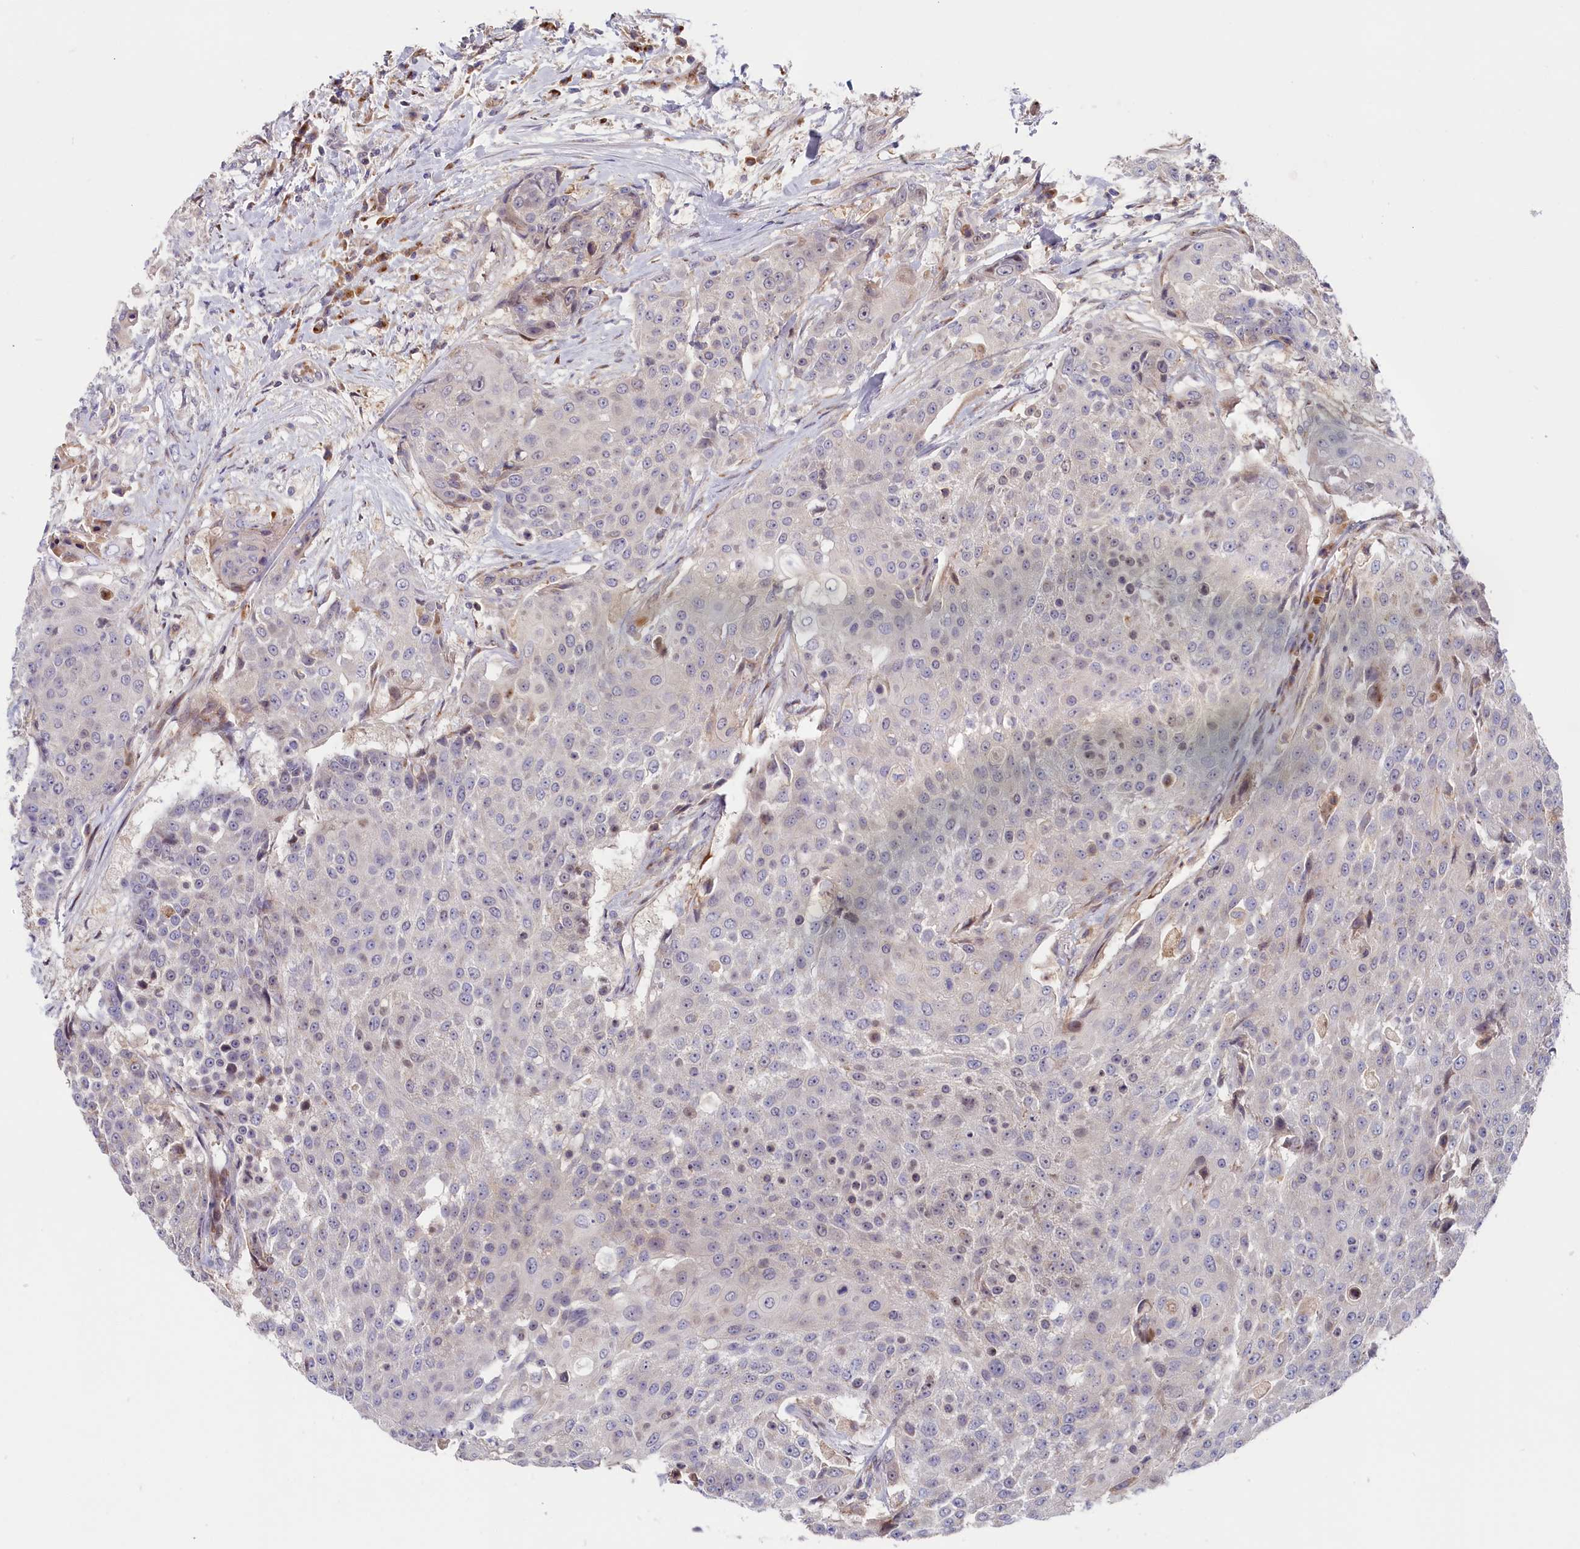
{"staining": {"intensity": "weak", "quantity": "<25%", "location": "nuclear"}, "tissue": "urothelial cancer", "cell_type": "Tumor cells", "image_type": "cancer", "snomed": [{"axis": "morphology", "description": "Urothelial carcinoma, High grade"}, {"axis": "topography", "description": "Urinary bladder"}], "caption": "This is a micrograph of immunohistochemistry (IHC) staining of urothelial carcinoma (high-grade), which shows no staining in tumor cells.", "gene": "CHST12", "patient": {"sex": "female", "age": 63}}